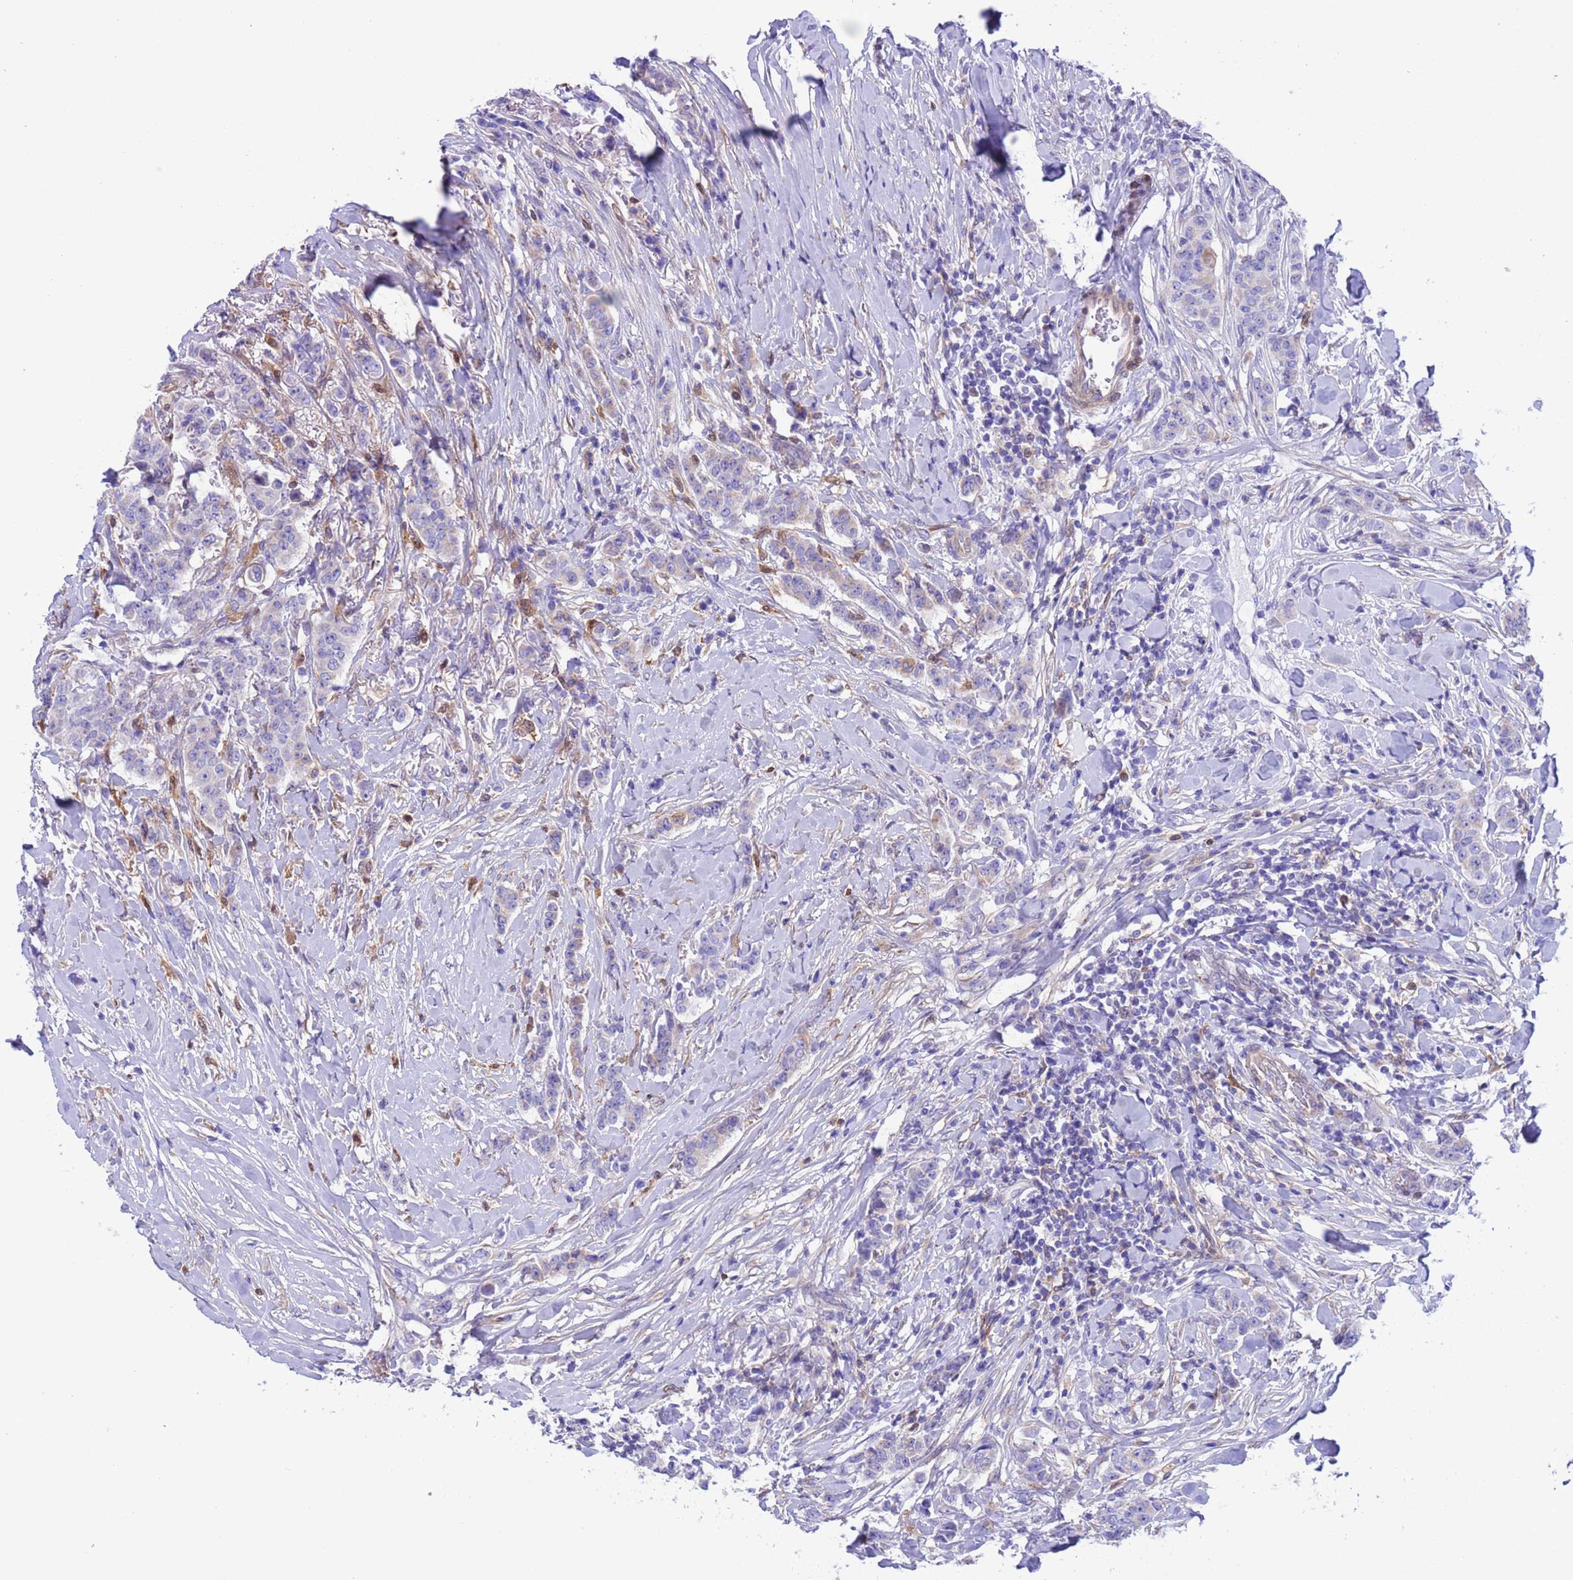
{"staining": {"intensity": "negative", "quantity": "none", "location": "none"}, "tissue": "breast cancer", "cell_type": "Tumor cells", "image_type": "cancer", "snomed": [{"axis": "morphology", "description": "Duct carcinoma"}, {"axis": "topography", "description": "Breast"}], "caption": "Immunohistochemistry of human breast infiltrating ductal carcinoma demonstrates no positivity in tumor cells.", "gene": "C6orf47", "patient": {"sex": "female", "age": 40}}